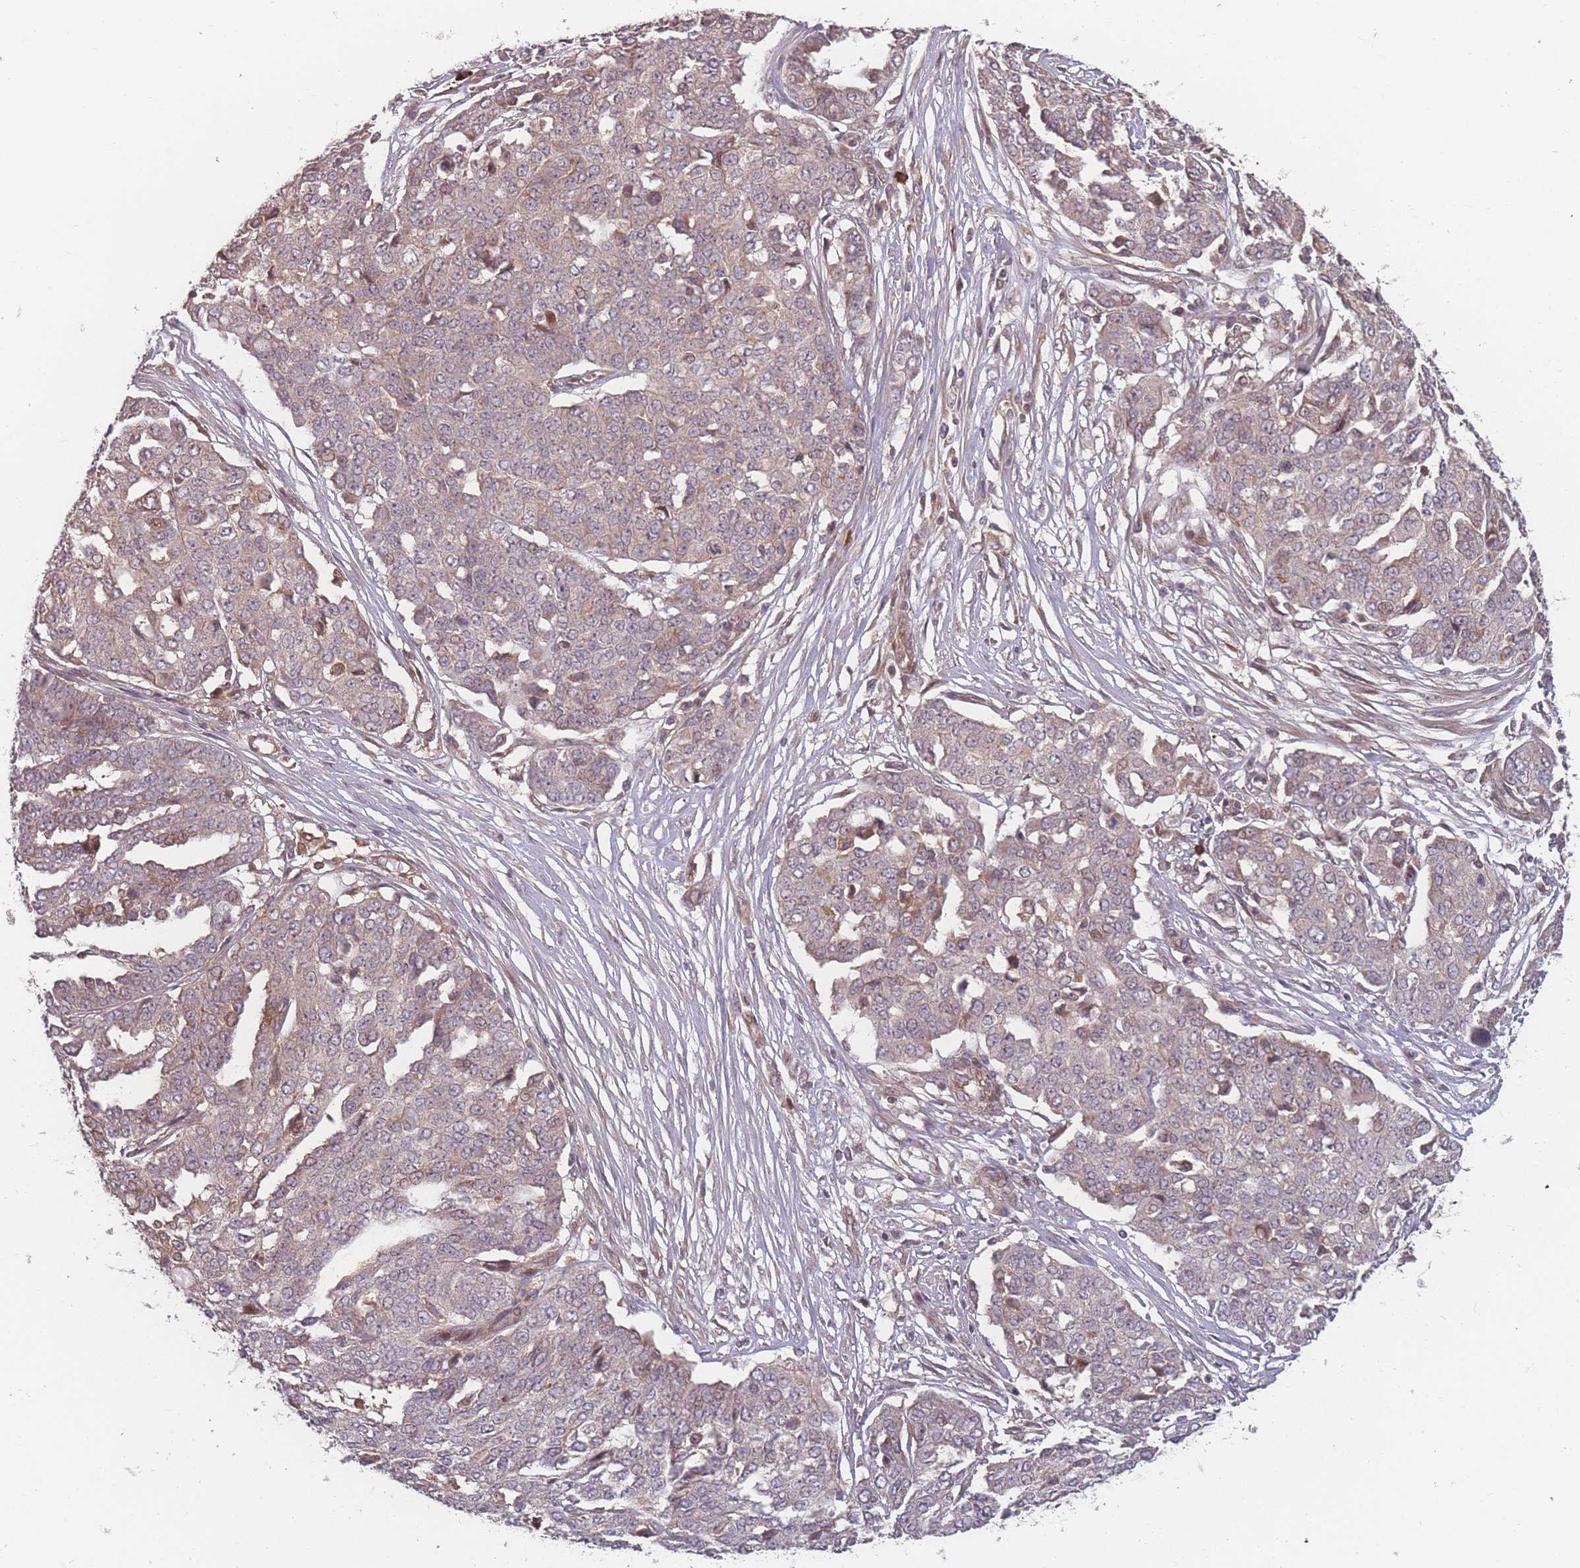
{"staining": {"intensity": "weak", "quantity": "25%-75%", "location": "cytoplasmic/membranous,nuclear"}, "tissue": "ovarian cancer", "cell_type": "Tumor cells", "image_type": "cancer", "snomed": [{"axis": "morphology", "description": "Cystadenocarcinoma, serous, NOS"}, {"axis": "topography", "description": "Soft tissue"}, {"axis": "topography", "description": "Ovary"}], "caption": "A photomicrograph of human ovarian cancer (serous cystadenocarcinoma) stained for a protein reveals weak cytoplasmic/membranous and nuclear brown staining in tumor cells.", "gene": "HAGH", "patient": {"sex": "female", "age": 57}}